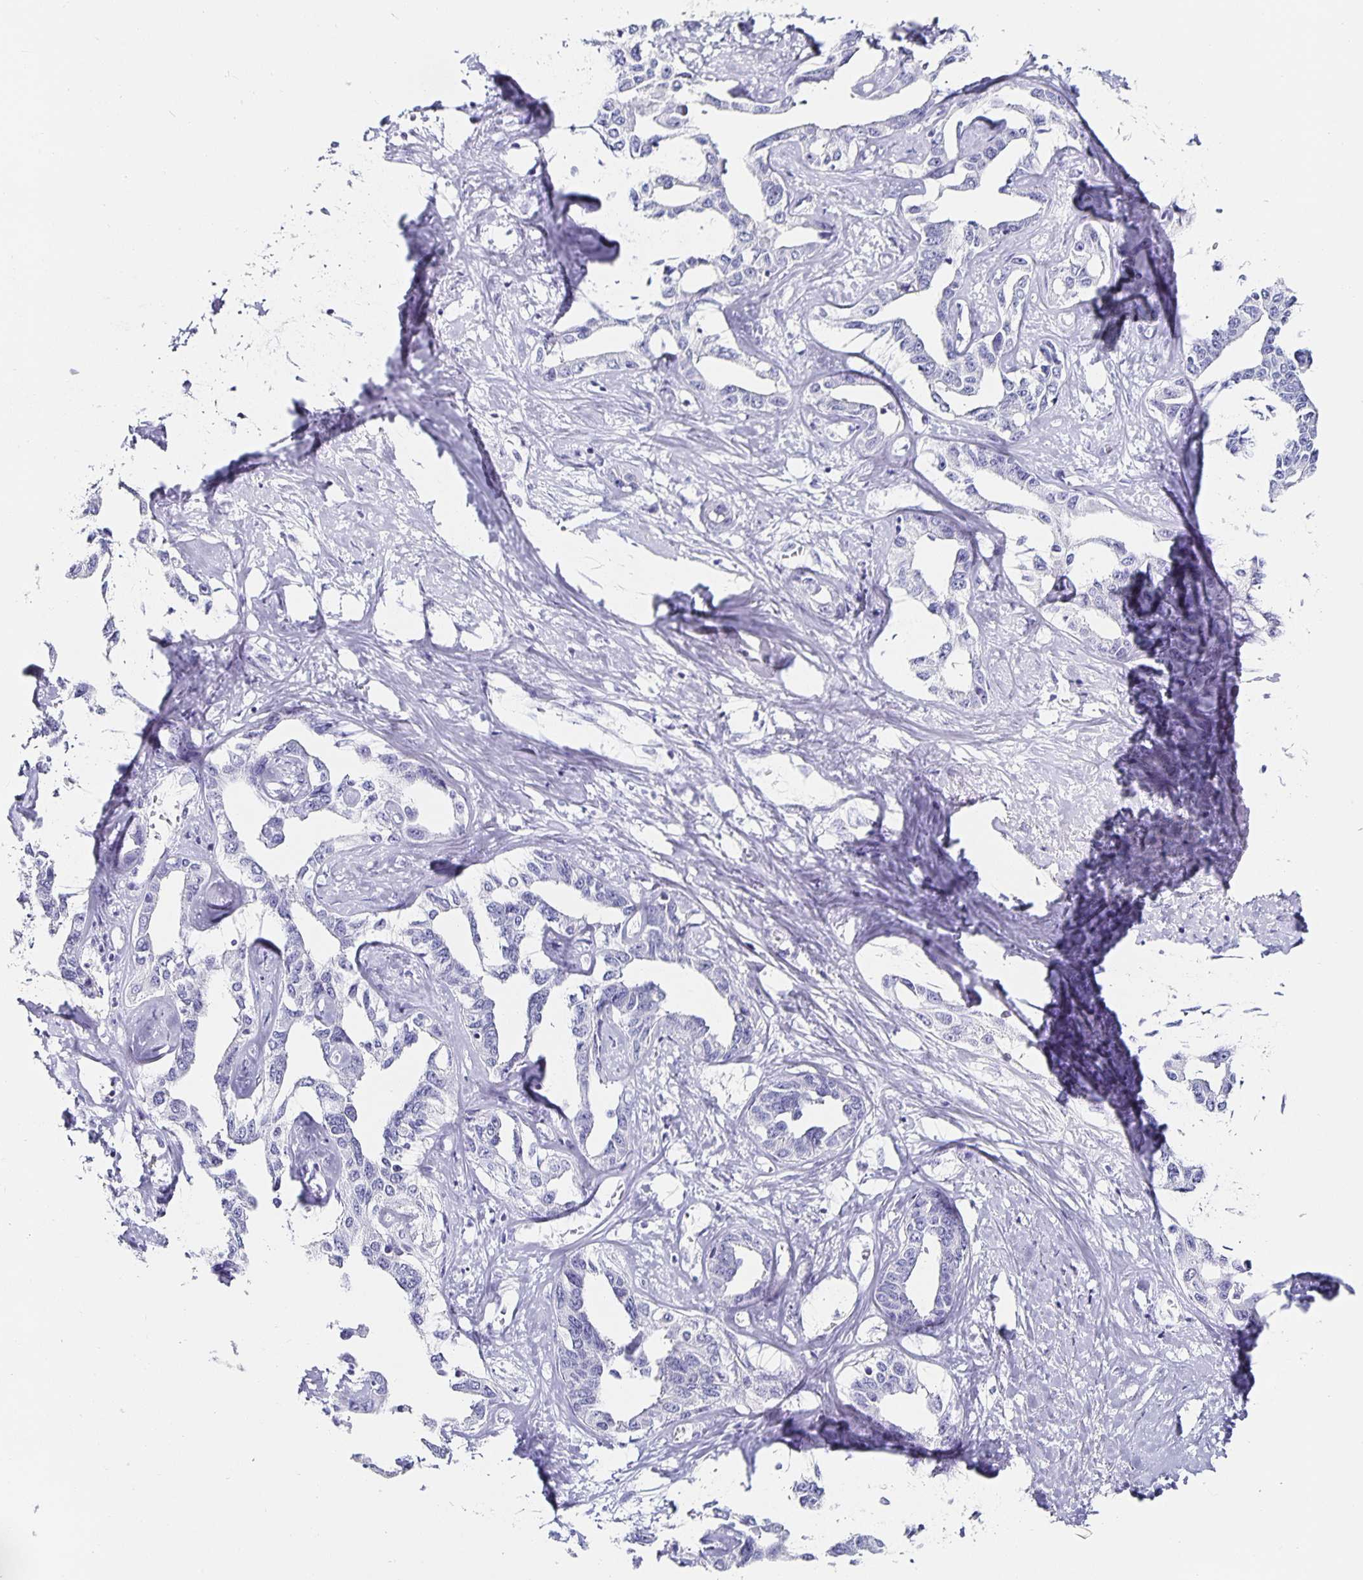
{"staining": {"intensity": "negative", "quantity": "none", "location": "none"}, "tissue": "liver cancer", "cell_type": "Tumor cells", "image_type": "cancer", "snomed": [{"axis": "morphology", "description": "Cholangiocarcinoma"}, {"axis": "topography", "description": "Liver"}], "caption": "High power microscopy histopathology image of an immunohistochemistry (IHC) micrograph of liver cholangiocarcinoma, revealing no significant staining in tumor cells.", "gene": "CHGA", "patient": {"sex": "male", "age": 59}}